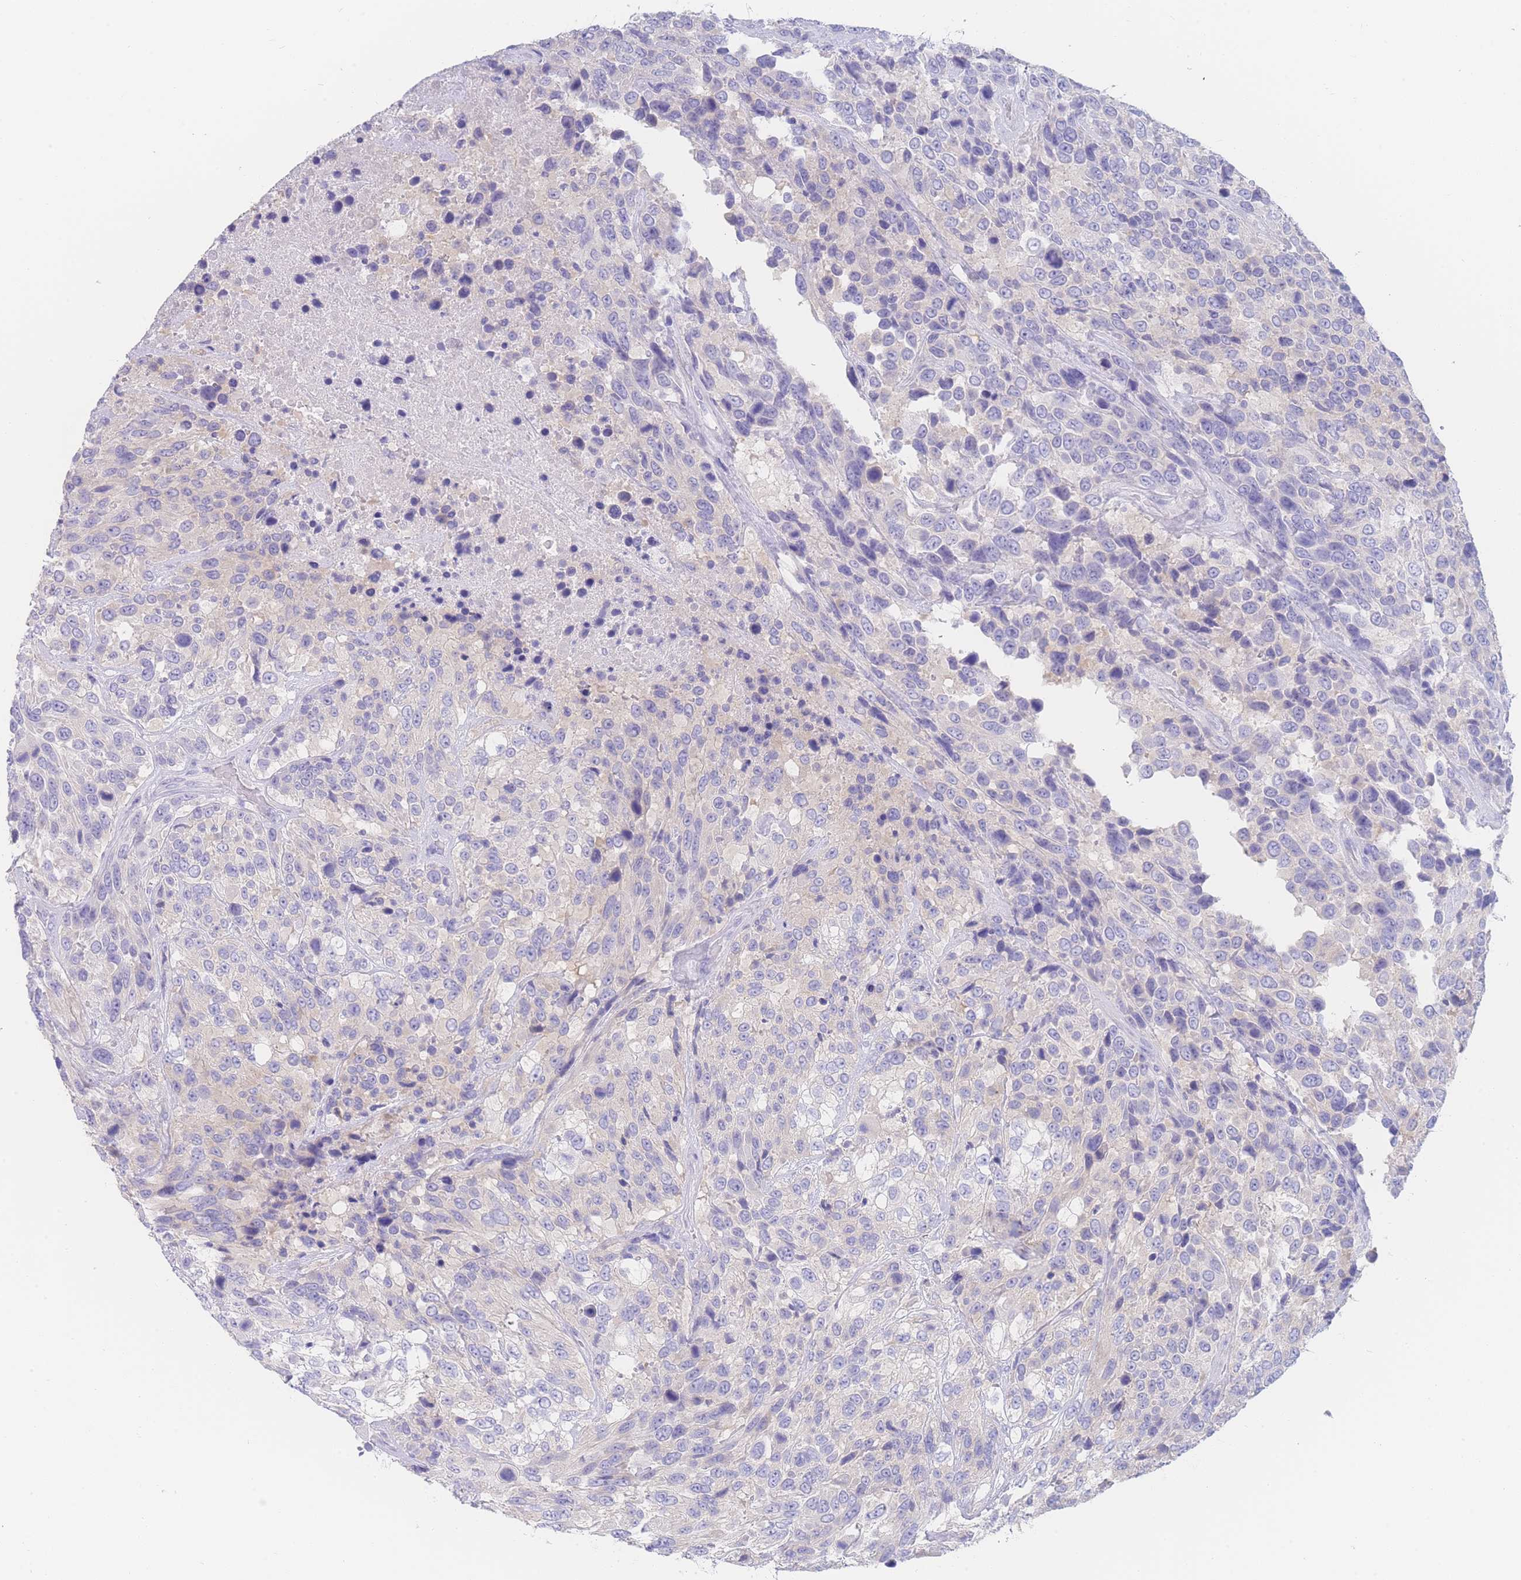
{"staining": {"intensity": "negative", "quantity": "none", "location": "none"}, "tissue": "urothelial cancer", "cell_type": "Tumor cells", "image_type": "cancer", "snomed": [{"axis": "morphology", "description": "Urothelial carcinoma, High grade"}, {"axis": "topography", "description": "Urinary bladder"}], "caption": "DAB immunohistochemical staining of human urothelial carcinoma (high-grade) reveals no significant expression in tumor cells. The staining is performed using DAB (3,3'-diaminobenzidine) brown chromogen with nuclei counter-stained in using hematoxylin.", "gene": "LZTFL1", "patient": {"sex": "male", "age": 56}}